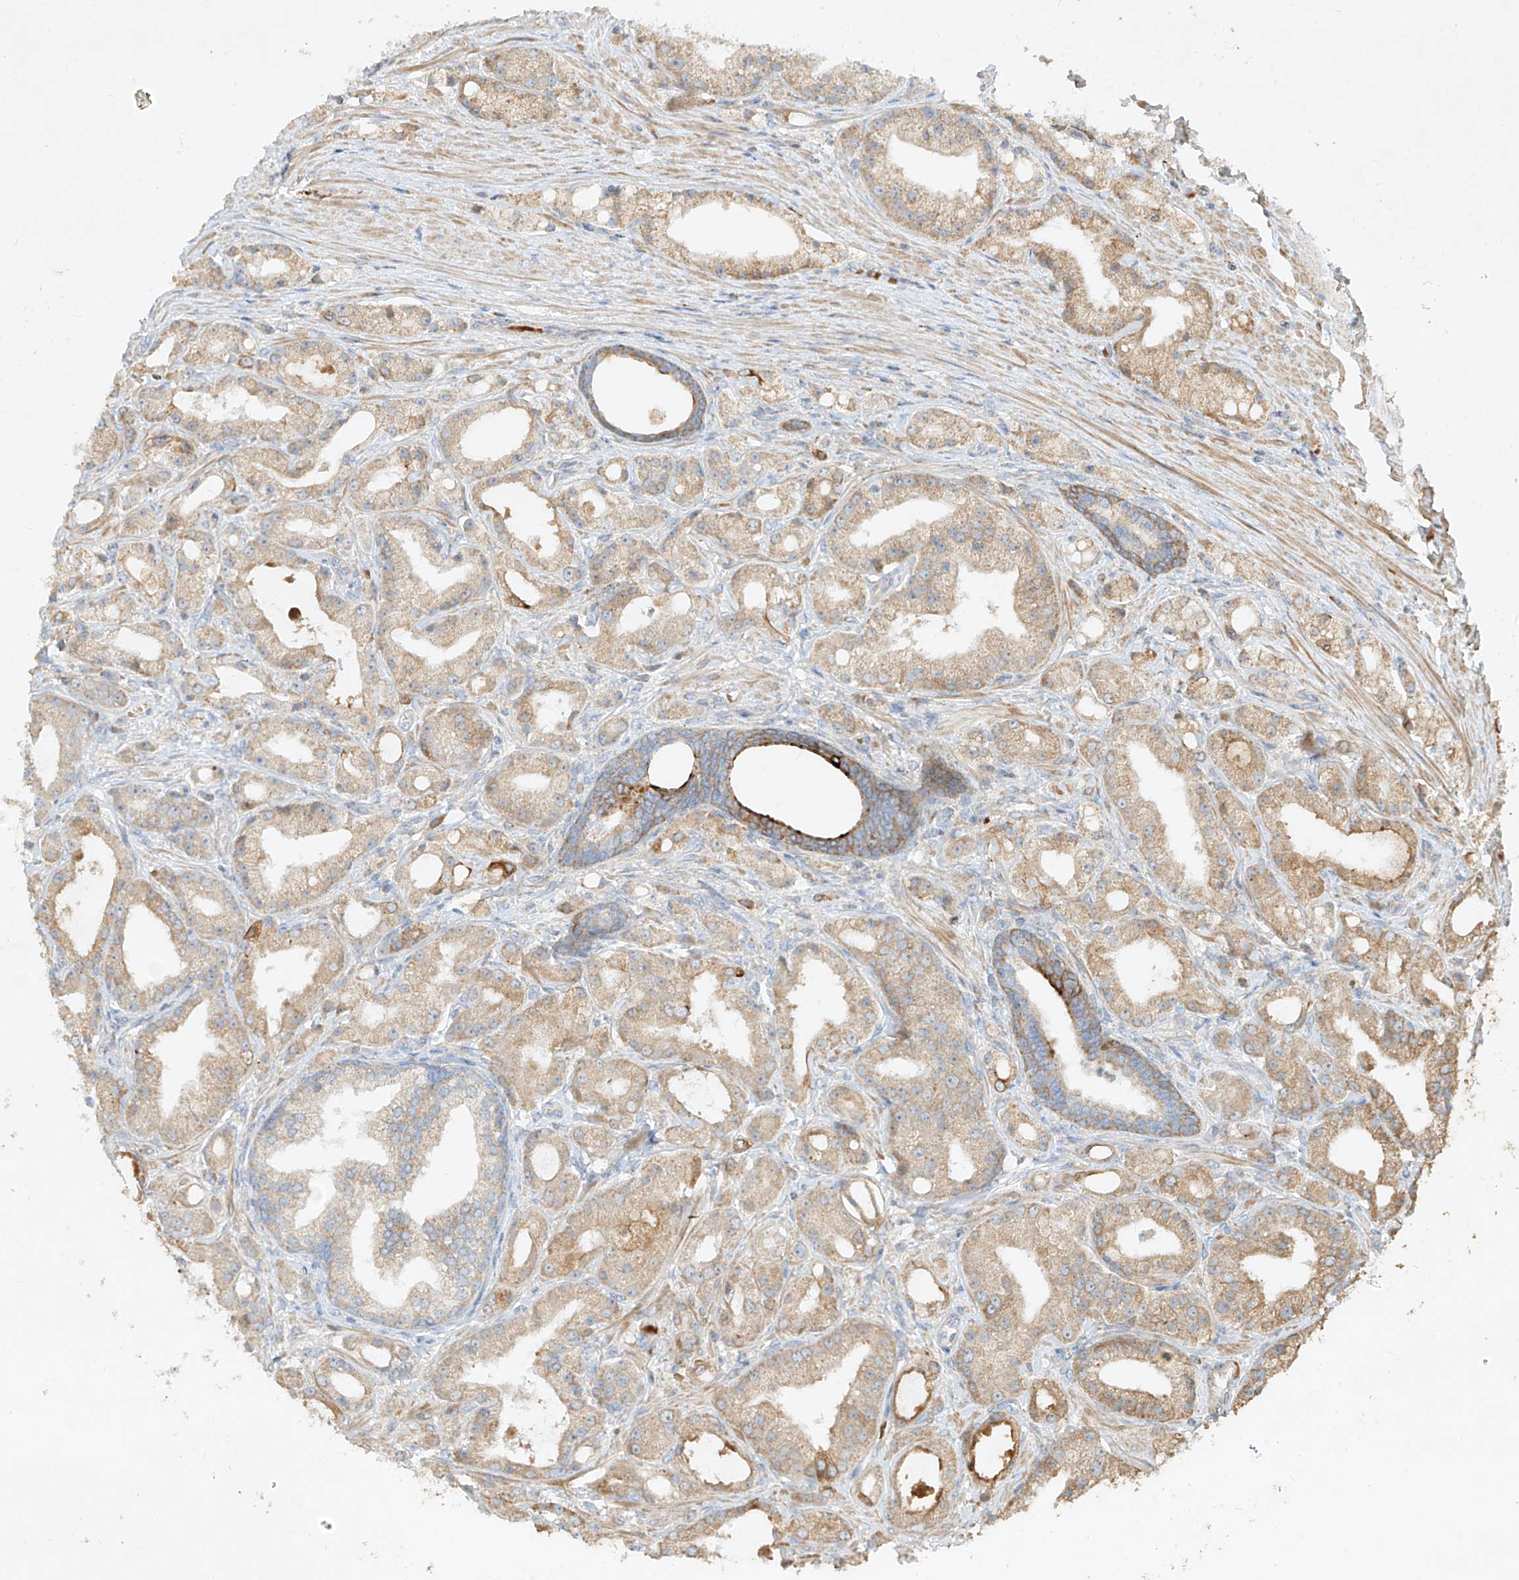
{"staining": {"intensity": "weak", "quantity": ">75%", "location": "cytoplasmic/membranous"}, "tissue": "prostate cancer", "cell_type": "Tumor cells", "image_type": "cancer", "snomed": [{"axis": "morphology", "description": "Adenocarcinoma, Low grade"}, {"axis": "topography", "description": "Prostate"}], "caption": "Protein analysis of prostate cancer tissue demonstrates weak cytoplasmic/membranous staining in about >75% of tumor cells. (Brightfield microscopy of DAB IHC at high magnification).", "gene": "KPNA7", "patient": {"sex": "male", "age": 67}}